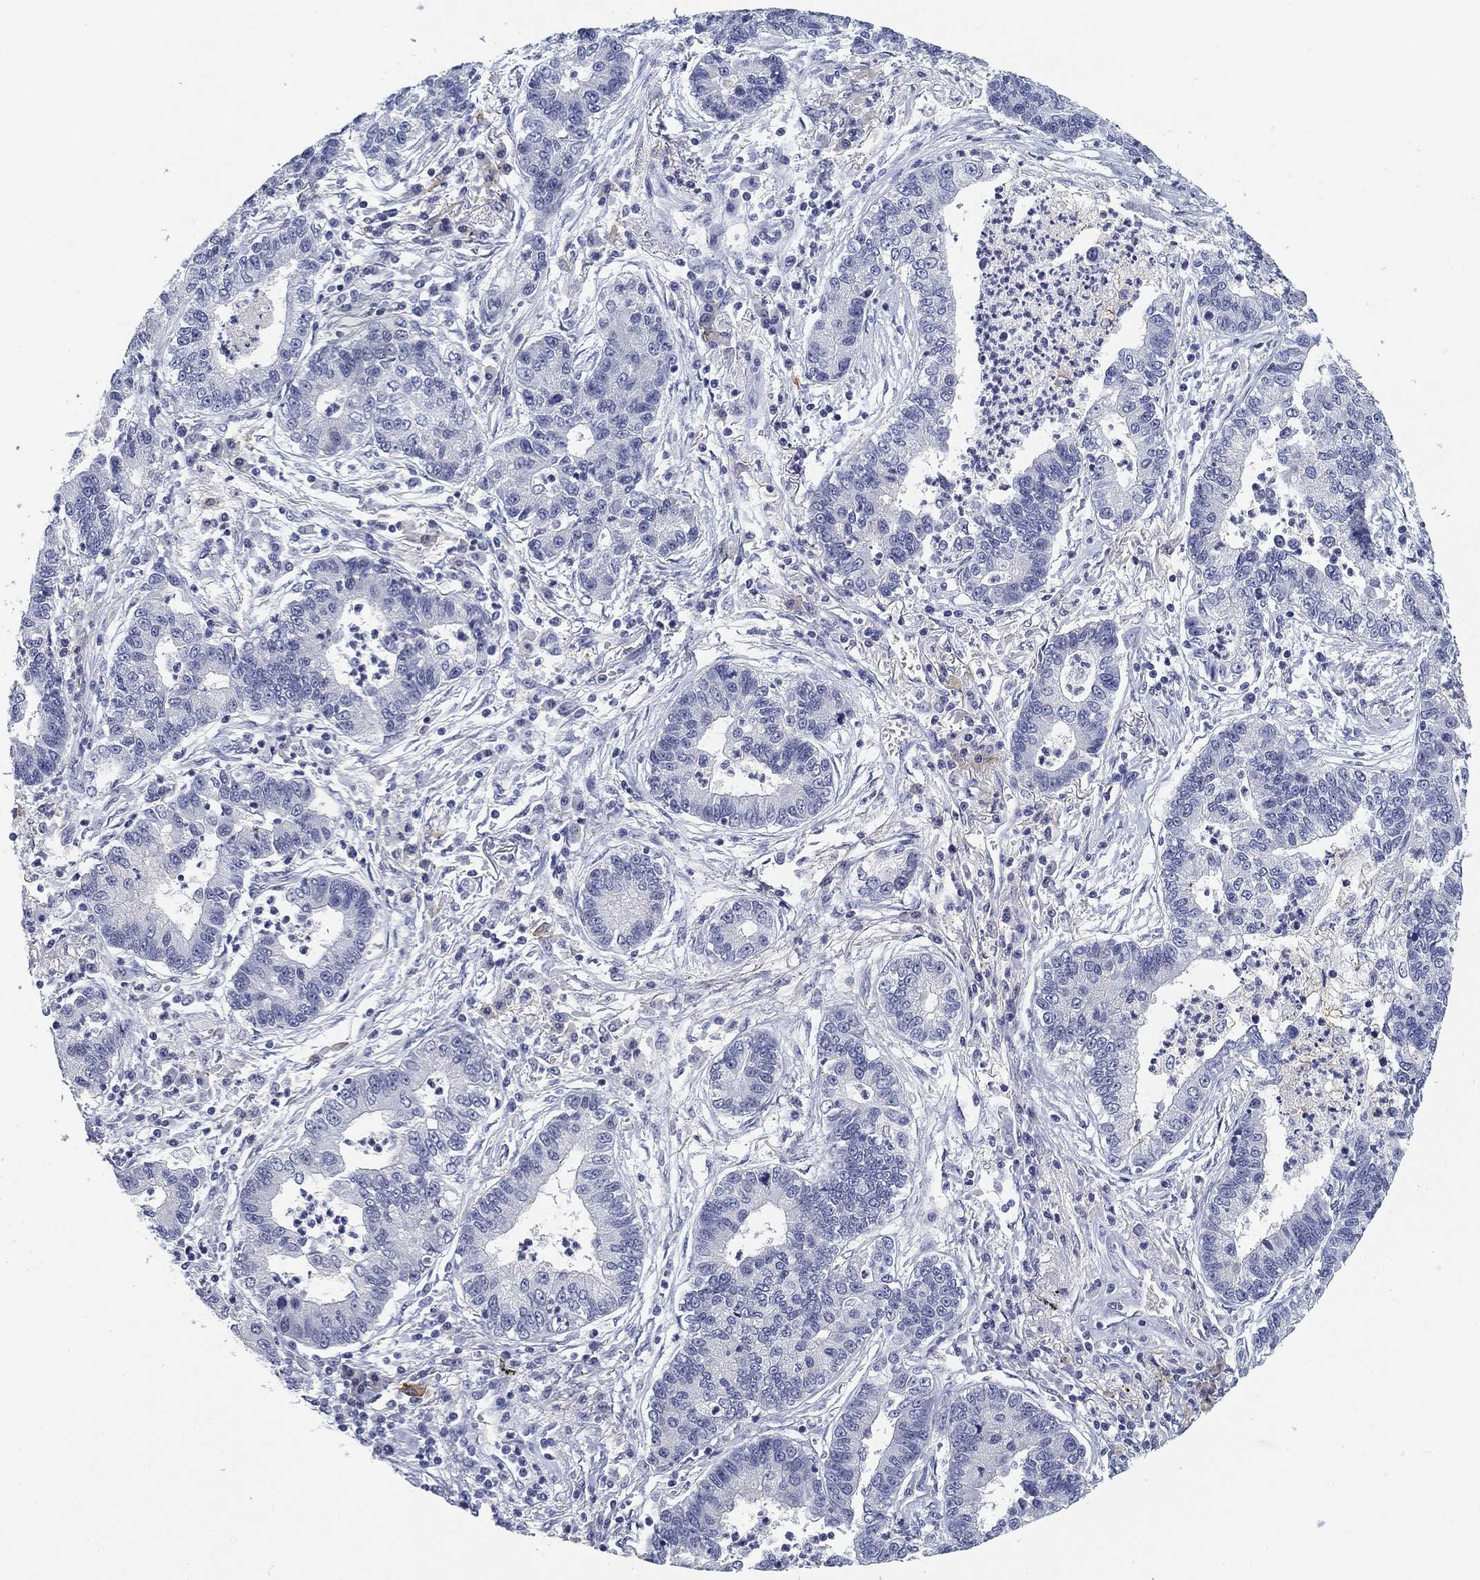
{"staining": {"intensity": "negative", "quantity": "none", "location": "none"}, "tissue": "lung cancer", "cell_type": "Tumor cells", "image_type": "cancer", "snomed": [{"axis": "morphology", "description": "Adenocarcinoma, NOS"}, {"axis": "topography", "description": "Lung"}], "caption": "There is no significant positivity in tumor cells of lung cancer (adenocarcinoma). (Stains: DAB (3,3'-diaminobenzidine) immunohistochemistry (IHC) with hematoxylin counter stain, Microscopy: brightfield microscopy at high magnification).", "gene": "SLC2A5", "patient": {"sex": "female", "age": 57}}